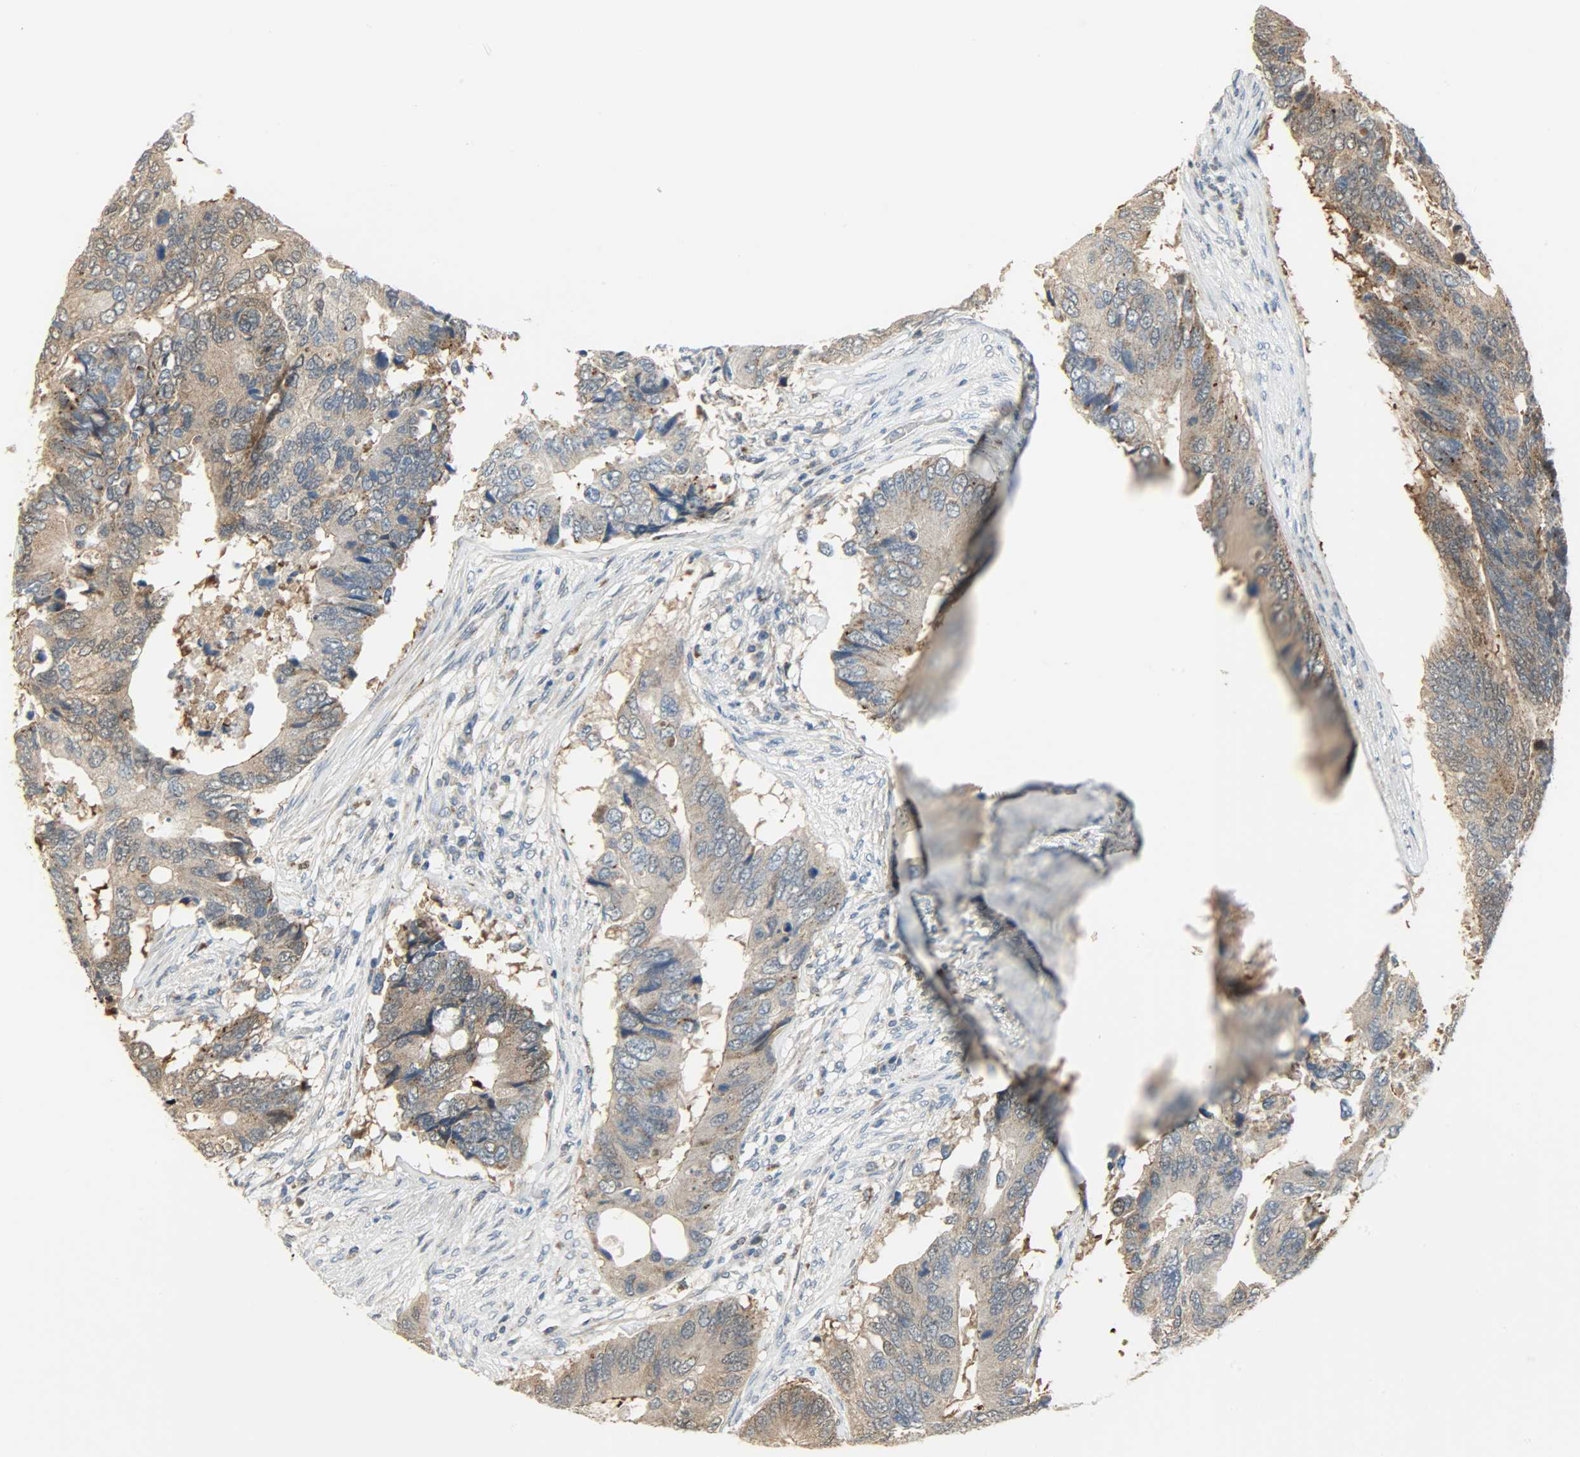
{"staining": {"intensity": "moderate", "quantity": ">75%", "location": "cytoplasmic/membranous"}, "tissue": "colorectal cancer", "cell_type": "Tumor cells", "image_type": "cancer", "snomed": [{"axis": "morphology", "description": "Adenocarcinoma, NOS"}, {"axis": "topography", "description": "Colon"}], "caption": "The immunohistochemical stain shows moderate cytoplasmic/membranous positivity in tumor cells of colorectal cancer (adenocarcinoma) tissue.", "gene": "PPP1R1B", "patient": {"sex": "male", "age": 71}}